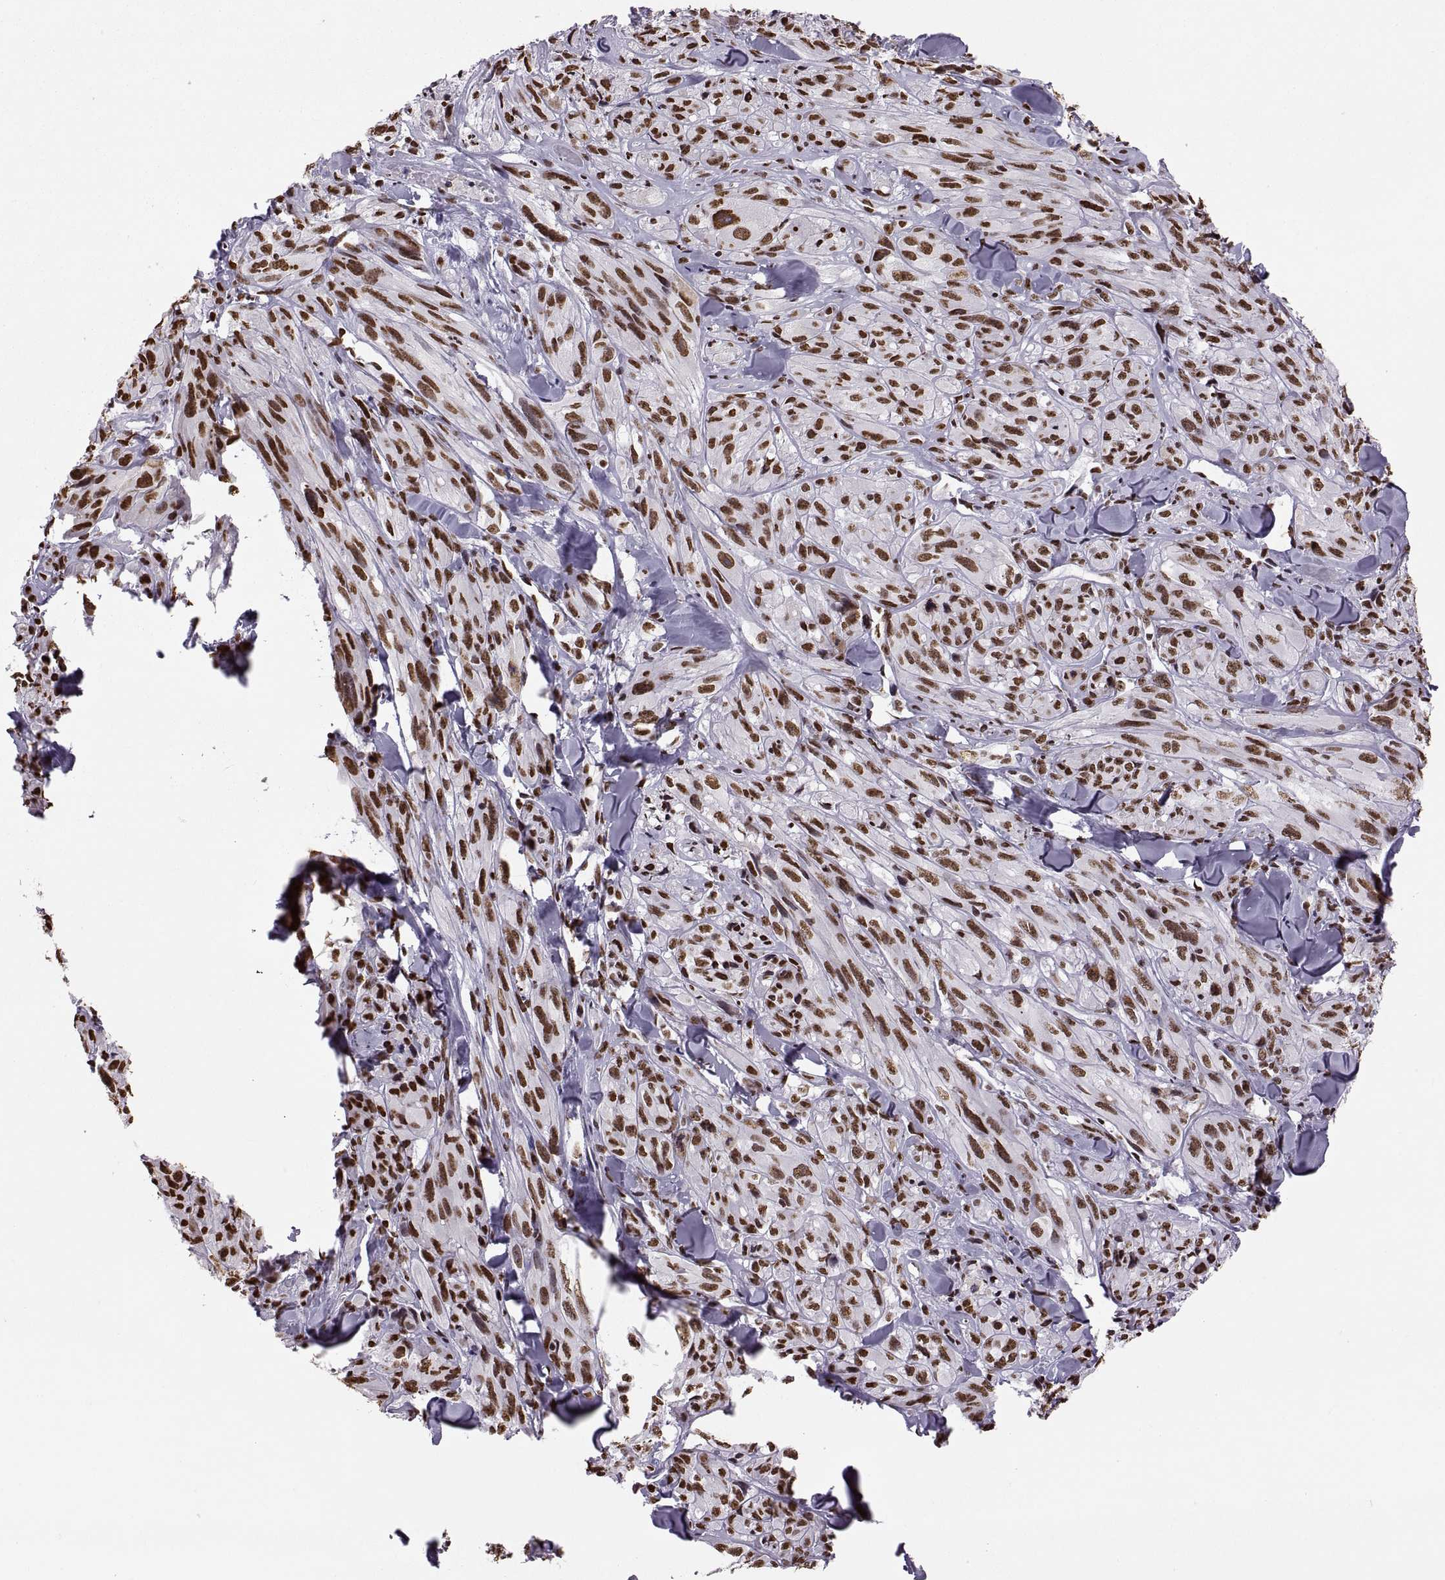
{"staining": {"intensity": "strong", "quantity": ">75%", "location": "nuclear"}, "tissue": "melanoma", "cell_type": "Tumor cells", "image_type": "cancer", "snomed": [{"axis": "morphology", "description": "Malignant melanoma, NOS"}, {"axis": "topography", "description": "Skin"}], "caption": "High-power microscopy captured an immunohistochemistry (IHC) micrograph of malignant melanoma, revealing strong nuclear positivity in about >75% of tumor cells.", "gene": "SNAI1", "patient": {"sex": "male", "age": 67}}